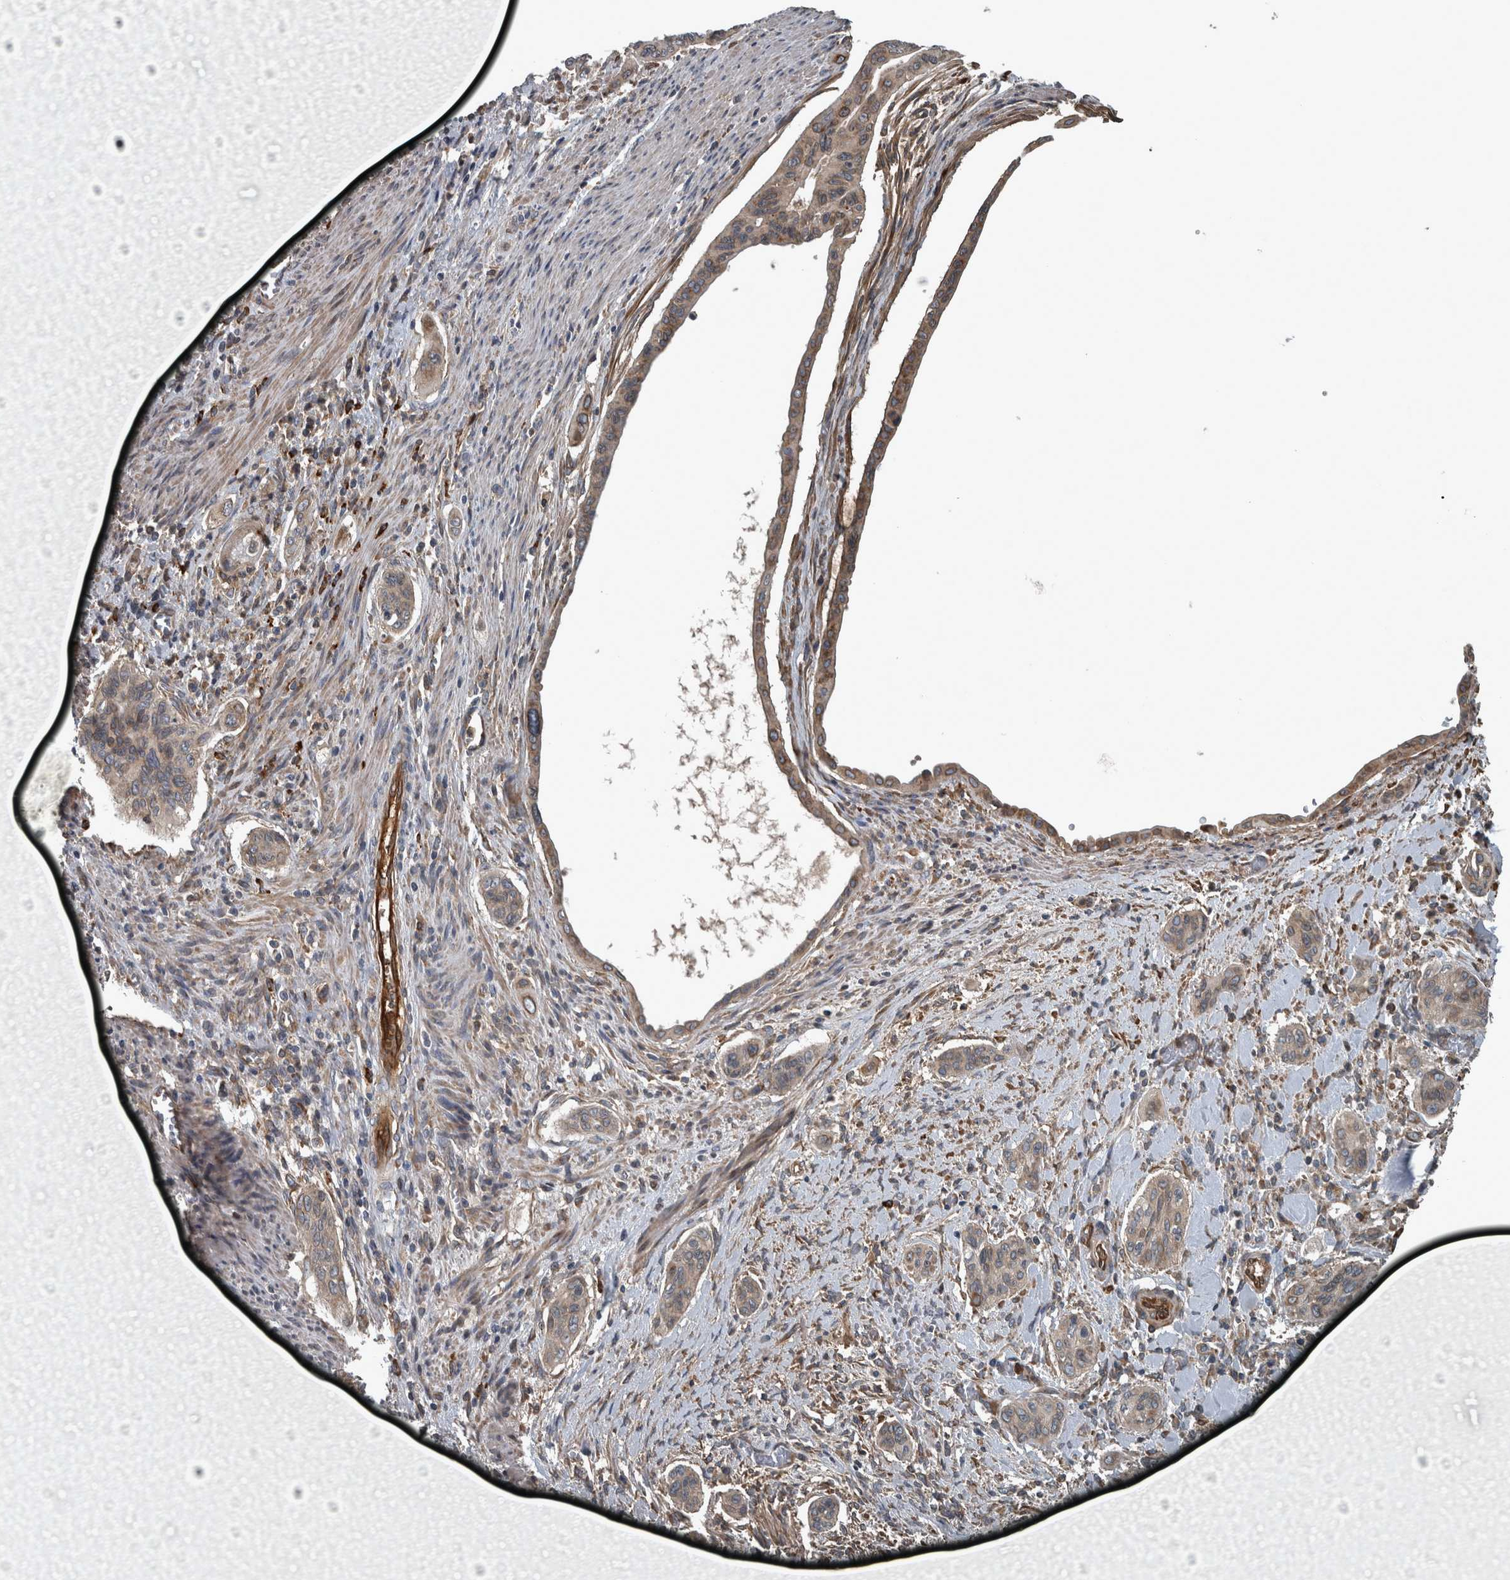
{"staining": {"intensity": "weak", "quantity": "25%-75%", "location": "cytoplasmic/membranous"}, "tissue": "pancreatic cancer", "cell_type": "Tumor cells", "image_type": "cancer", "snomed": [{"axis": "morphology", "description": "Adenocarcinoma, NOS"}, {"axis": "topography", "description": "Pancreas"}], "caption": "The image demonstrates a brown stain indicating the presence of a protein in the cytoplasmic/membranous of tumor cells in pancreatic cancer (adenocarcinoma).", "gene": "EXOC8", "patient": {"sex": "male", "age": 77}}